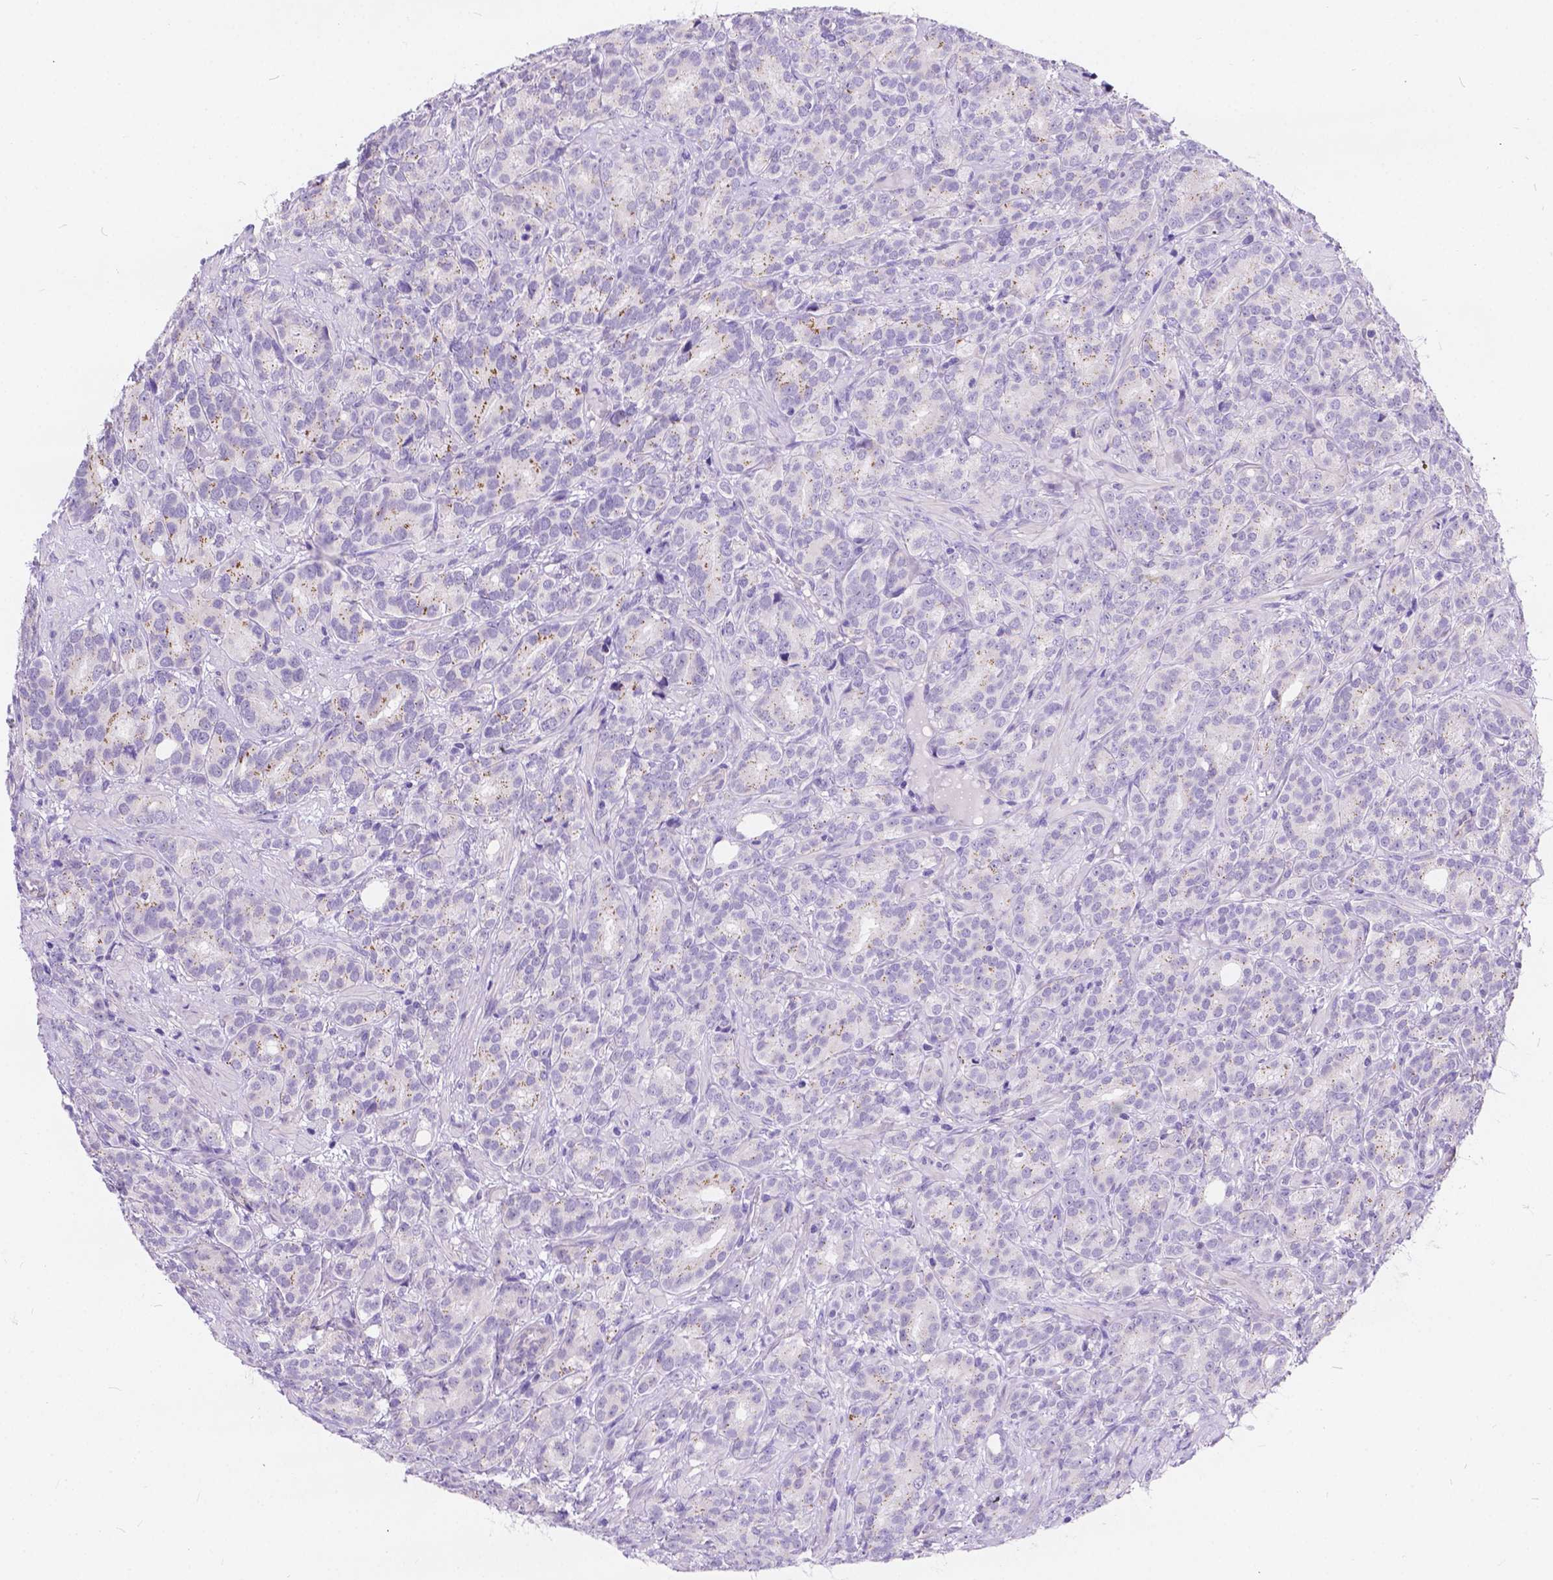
{"staining": {"intensity": "negative", "quantity": "none", "location": "none"}, "tissue": "prostate cancer", "cell_type": "Tumor cells", "image_type": "cancer", "snomed": [{"axis": "morphology", "description": "Adenocarcinoma, High grade"}, {"axis": "topography", "description": "Prostate"}], "caption": "IHC image of human prostate cancer stained for a protein (brown), which displays no staining in tumor cells.", "gene": "DLEC1", "patient": {"sex": "male", "age": 90}}